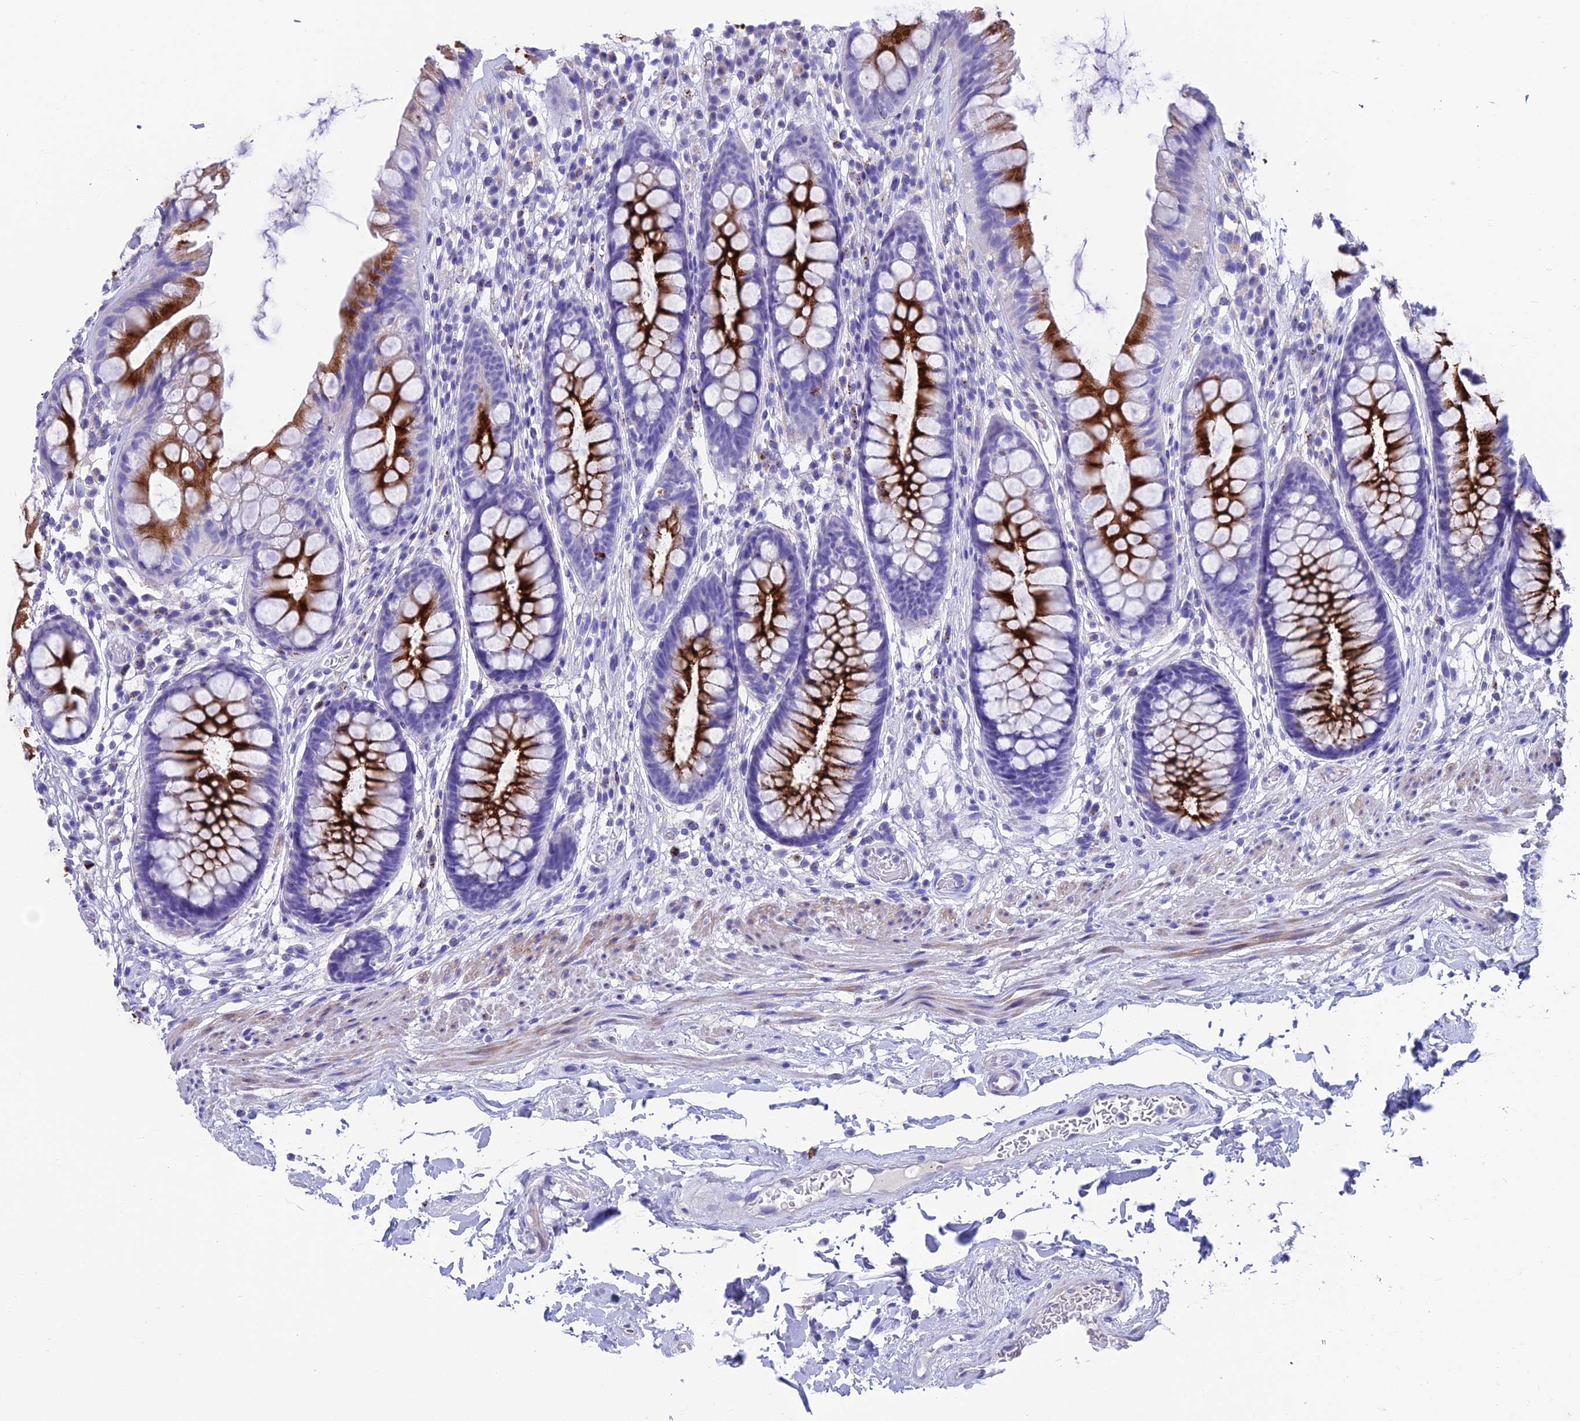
{"staining": {"intensity": "strong", "quantity": "25%-75%", "location": "cytoplasmic/membranous"}, "tissue": "rectum", "cell_type": "Glandular cells", "image_type": "normal", "snomed": [{"axis": "morphology", "description": "Normal tissue, NOS"}, {"axis": "topography", "description": "Rectum"}], "caption": "Immunohistochemical staining of normal rectum shows strong cytoplasmic/membranous protein positivity in about 25%-75% of glandular cells. Immunohistochemistry (ihc) stains the protein of interest in brown and the nuclei are stained blue.", "gene": "GNG11", "patient": {"sex": "male", "age": 74}}